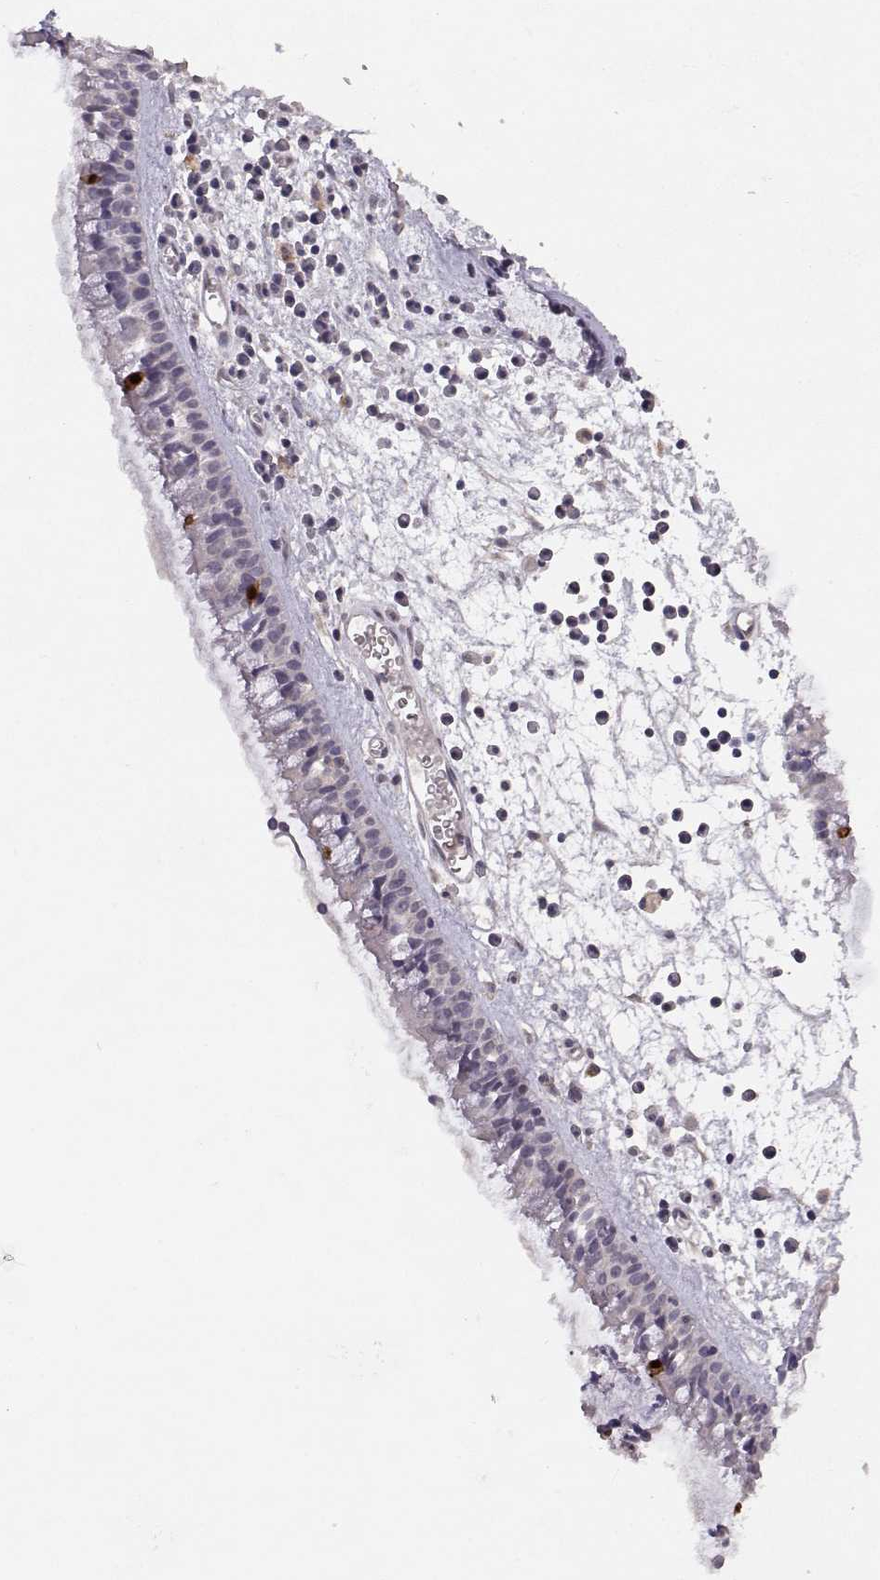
{"staining": {"intensity": "negative", "quantity": "none", "location": "none"}, "tissue": "nasopharynx", "cell_type": "Respiratory epithelial cells", "image_type": "normal", "snomed": [{"axis": "morphology", "description": "Normal tissue, NOS"}, {"axis": "topography", "description": "Nasopharynx"}], "caption": "A micrograph of nasopharynx stained for a protein shows no brown staining in respiratory epithelial cells. (DAB (3,3'-diaminobenzidine) immunohistochemistry visualized using brightfield microscopy, high magnification).", "gene": "BMX", "patient": {"sex": "female", "age": 47}}